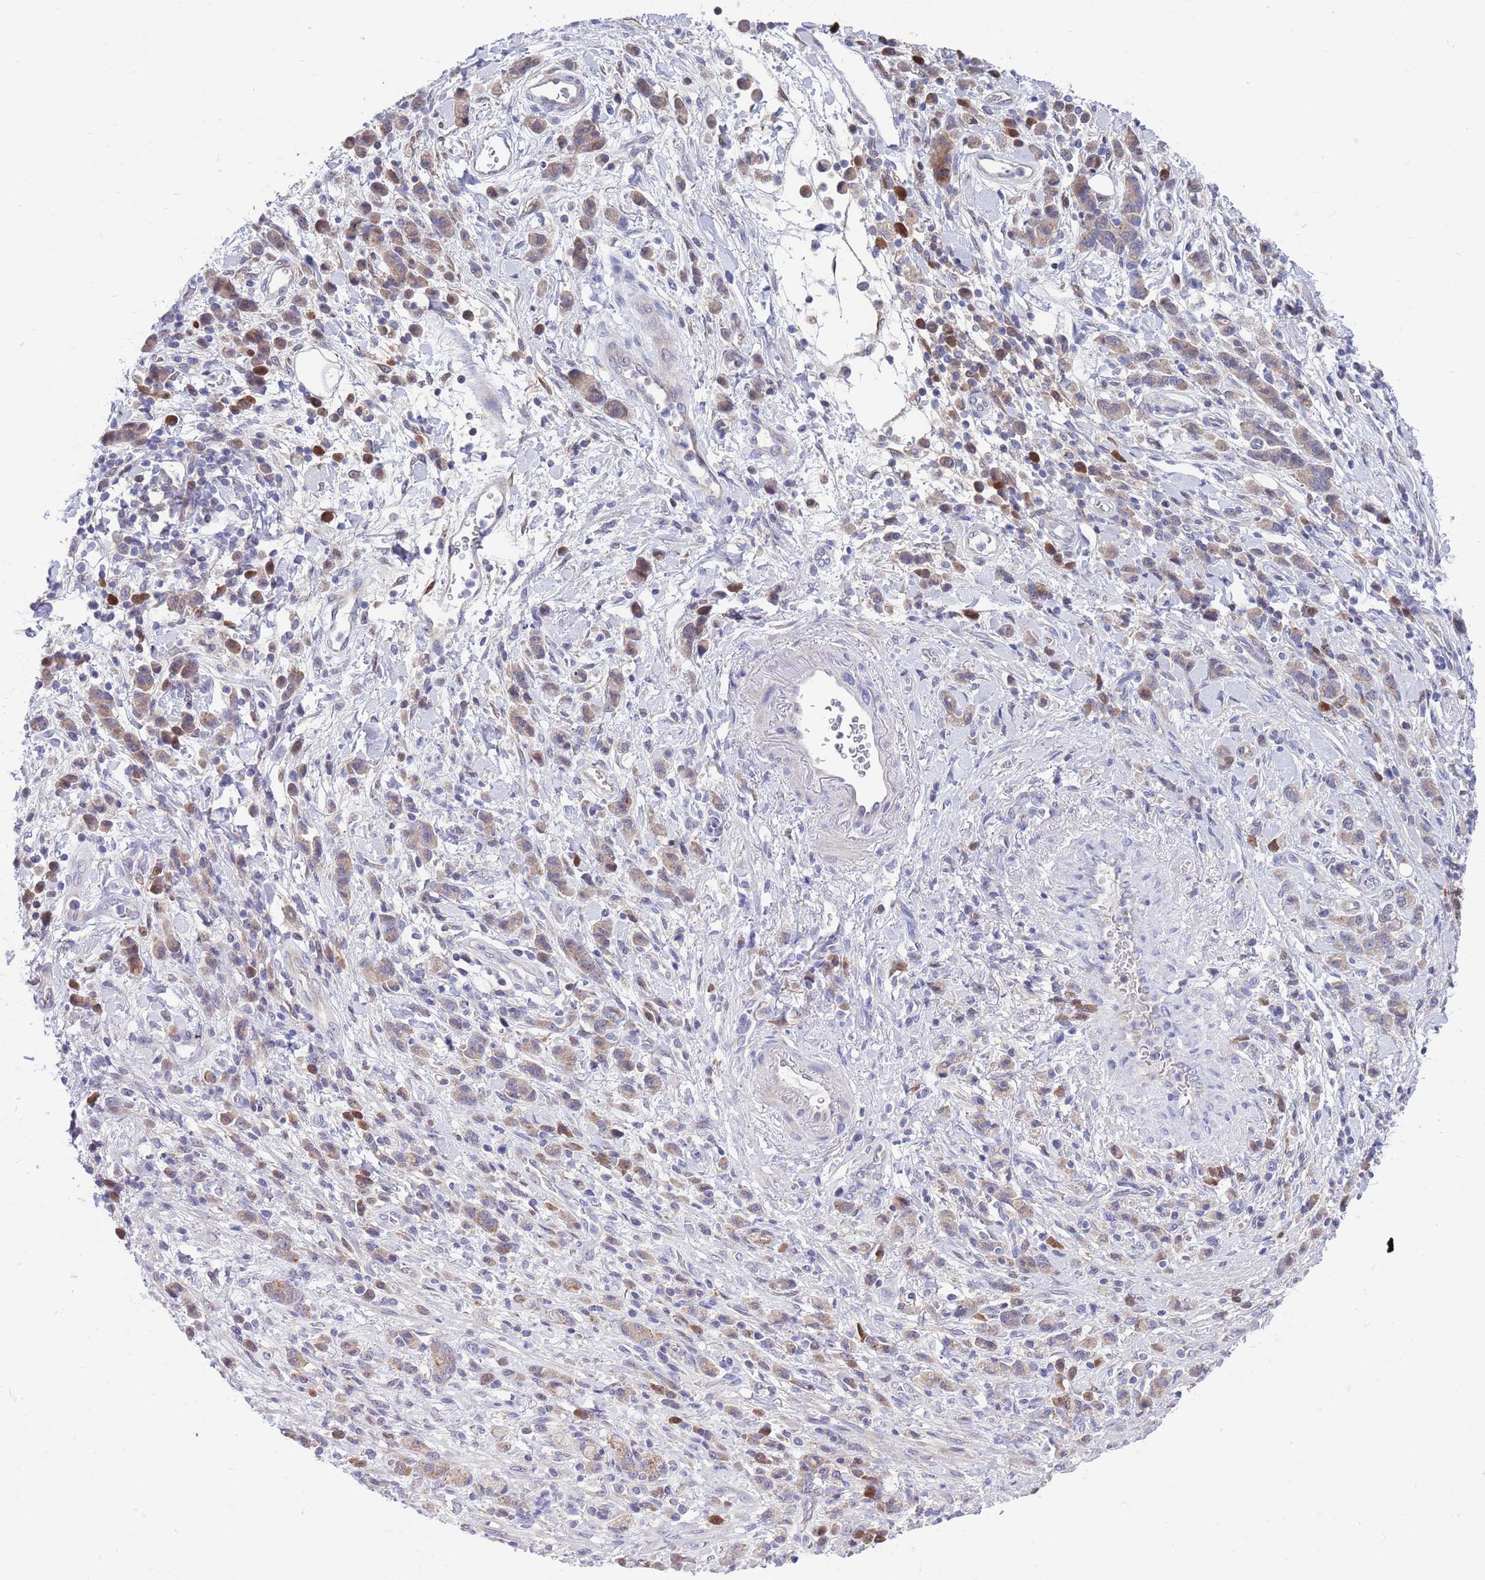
{"staining": {"intensity": "weak", "quantity": ">75%", "location": "cytoplasmic/membranous"}, "tissue": "stomach cancer", "cell_type": "Tumor cells", "image_type": "cancer", "snomed": [{"axis": "morphology", "description": "Adenocarcinoma, NOS"}, {"axis": "topography", "description": "Stomach"}], "caption": "Protein staining exhibits weak cytoplasmic/membranous positivity in about >75% of tumor cells in adenocarcinoma (stomach). The protein of interest is shown in brown color, while the nuclei are stained blue.", "gene": "KLHL29", "patient": {"sex": "male", "age": 77}}